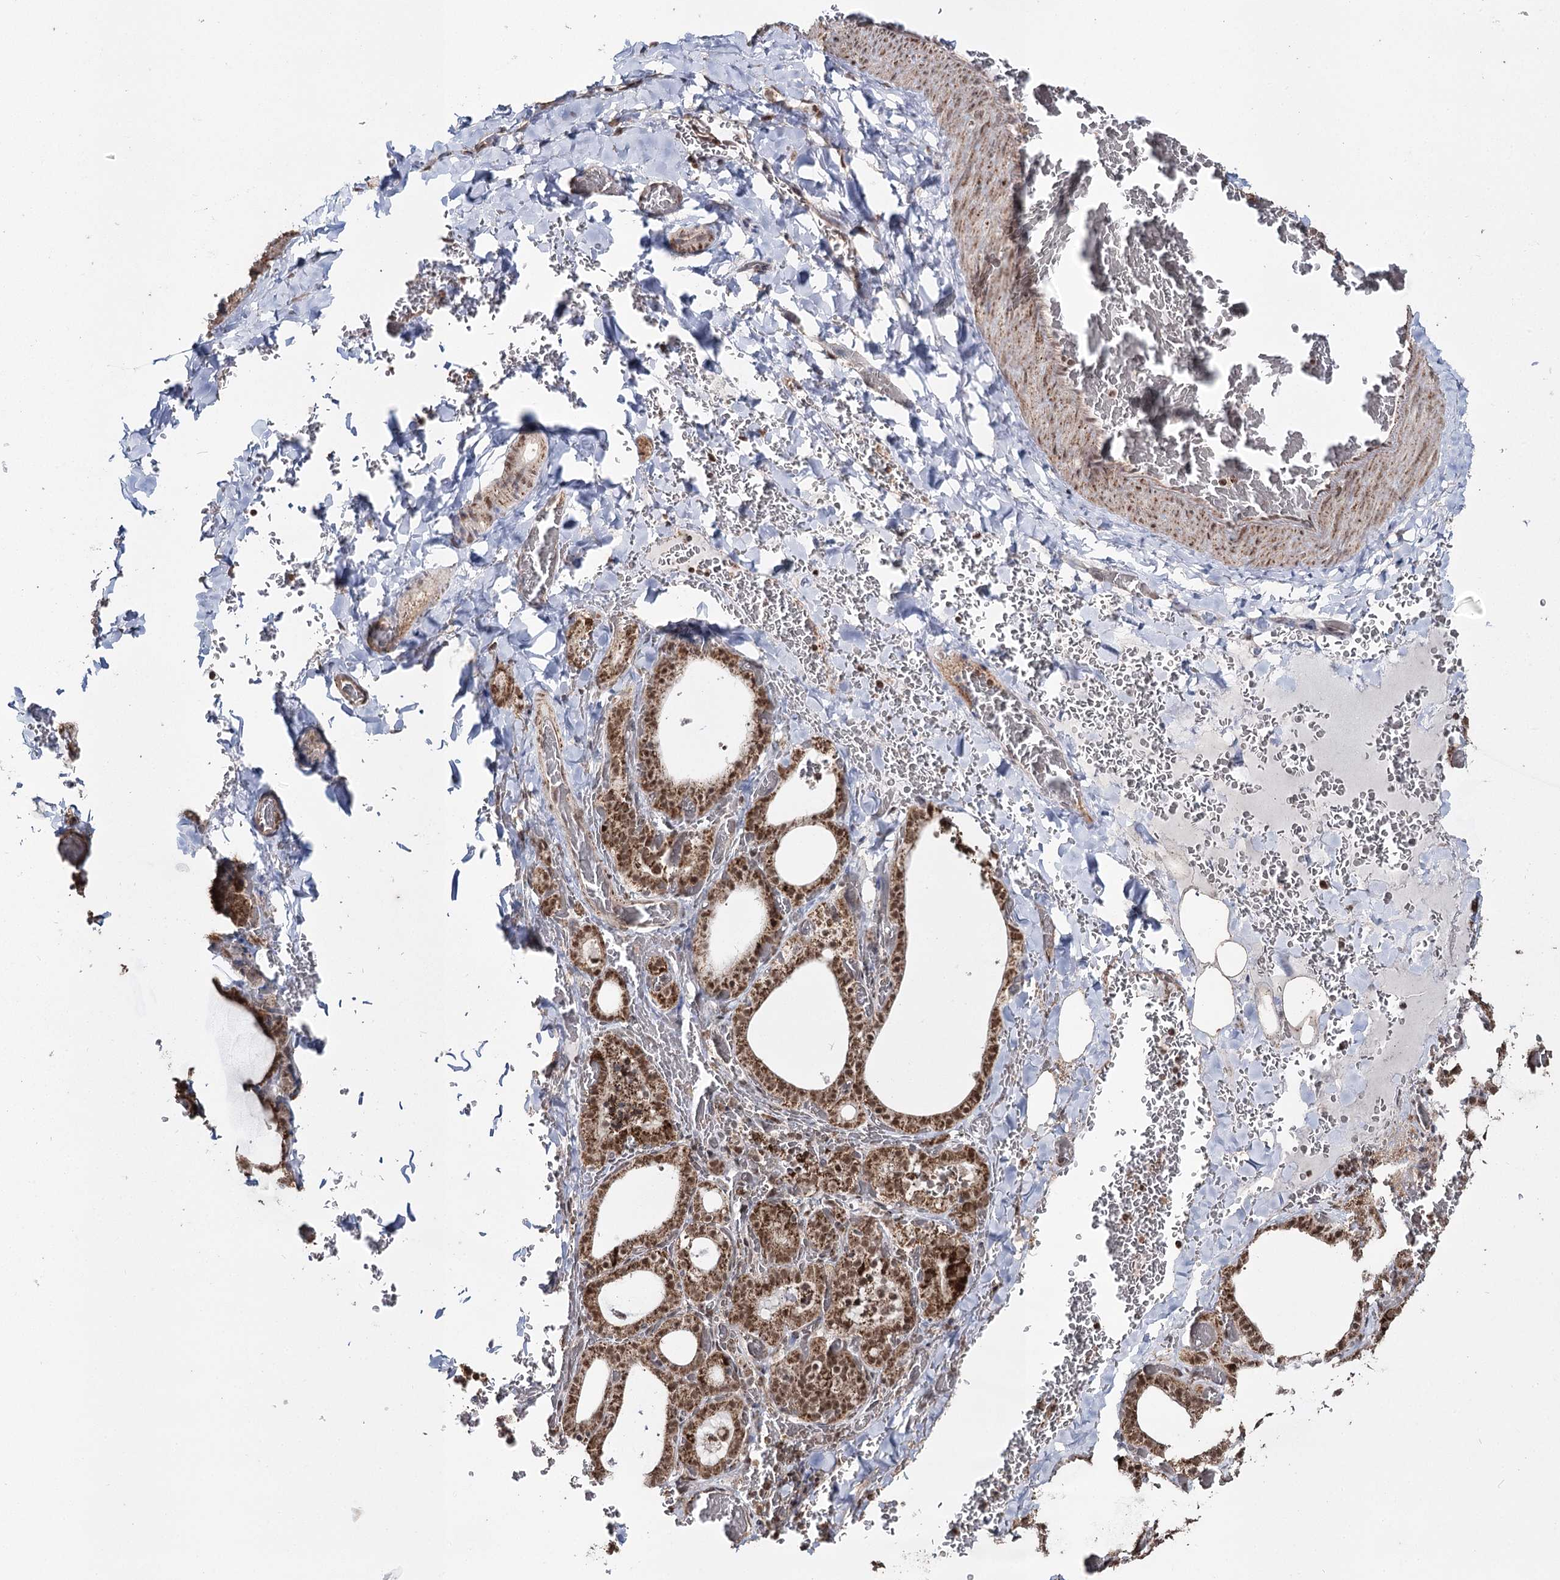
{"staining": {"intensity": "strong", "quantity": ">75%", "location": "cytoplasmic/membranous,nuclear"}, "tissue": "thyroid gland", "cell_type": "Glandular cells", "image_type": "normal", "snomed": [{"axis": "morphology", "description": "Normal tissue, NOS"}, {"axis": "topography", "description": "Thyroid gland"}], "caption": "The immunohistochemical stain shows strong cytoplasmic/membranous,nuclear positivity in glandular cells of unremarkable thyroid gland. (Brightfield microscopy of DAB IHC at high magnification).", "gene": "PDHX", "patient": {"sex": "female", "age": 39}}